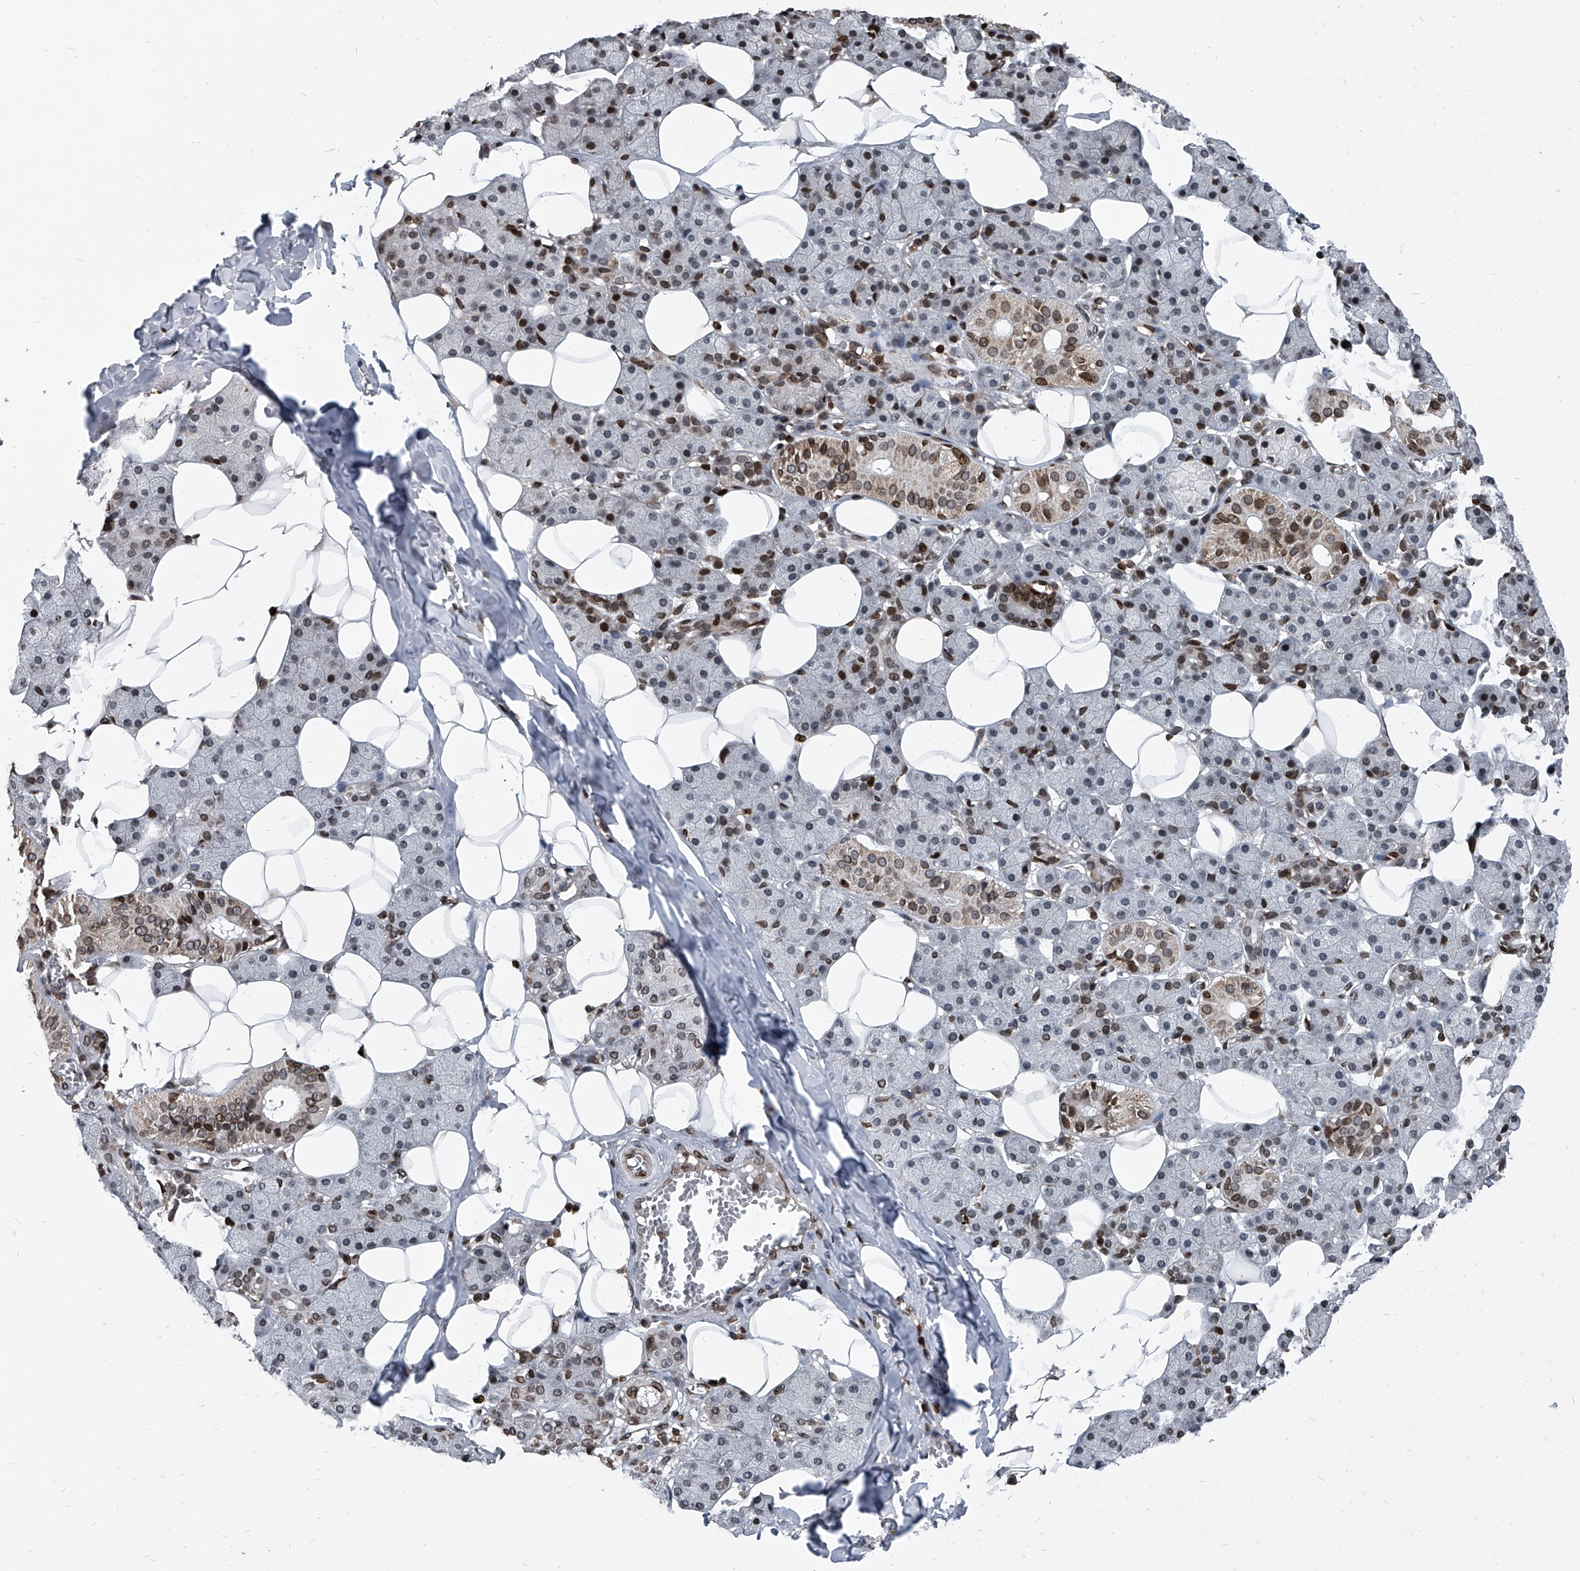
{"staining": {"intensity": "moderate", "quantity": "25%-75%", "location": "cytoplasmic/membranous,nuclear"}, "tissue": "salivary gland", "cell_type": "Glandular cells", "image_type": "normal", "snomed": [{"axis": "morphology", "description": "Normal tissue, NOS"}, {"axis": "topography", "description": "Salivary gland"}], "caption": "Salivary gland stained with DAB immunohistochemistry (IHC) shows medium levels of moderate cytoplasmic/membranous,nuclear expression in approximately 25%-75% of glandular cells.", "gene": "PHF20", "patient": {"sex": "female", "age": 33}}